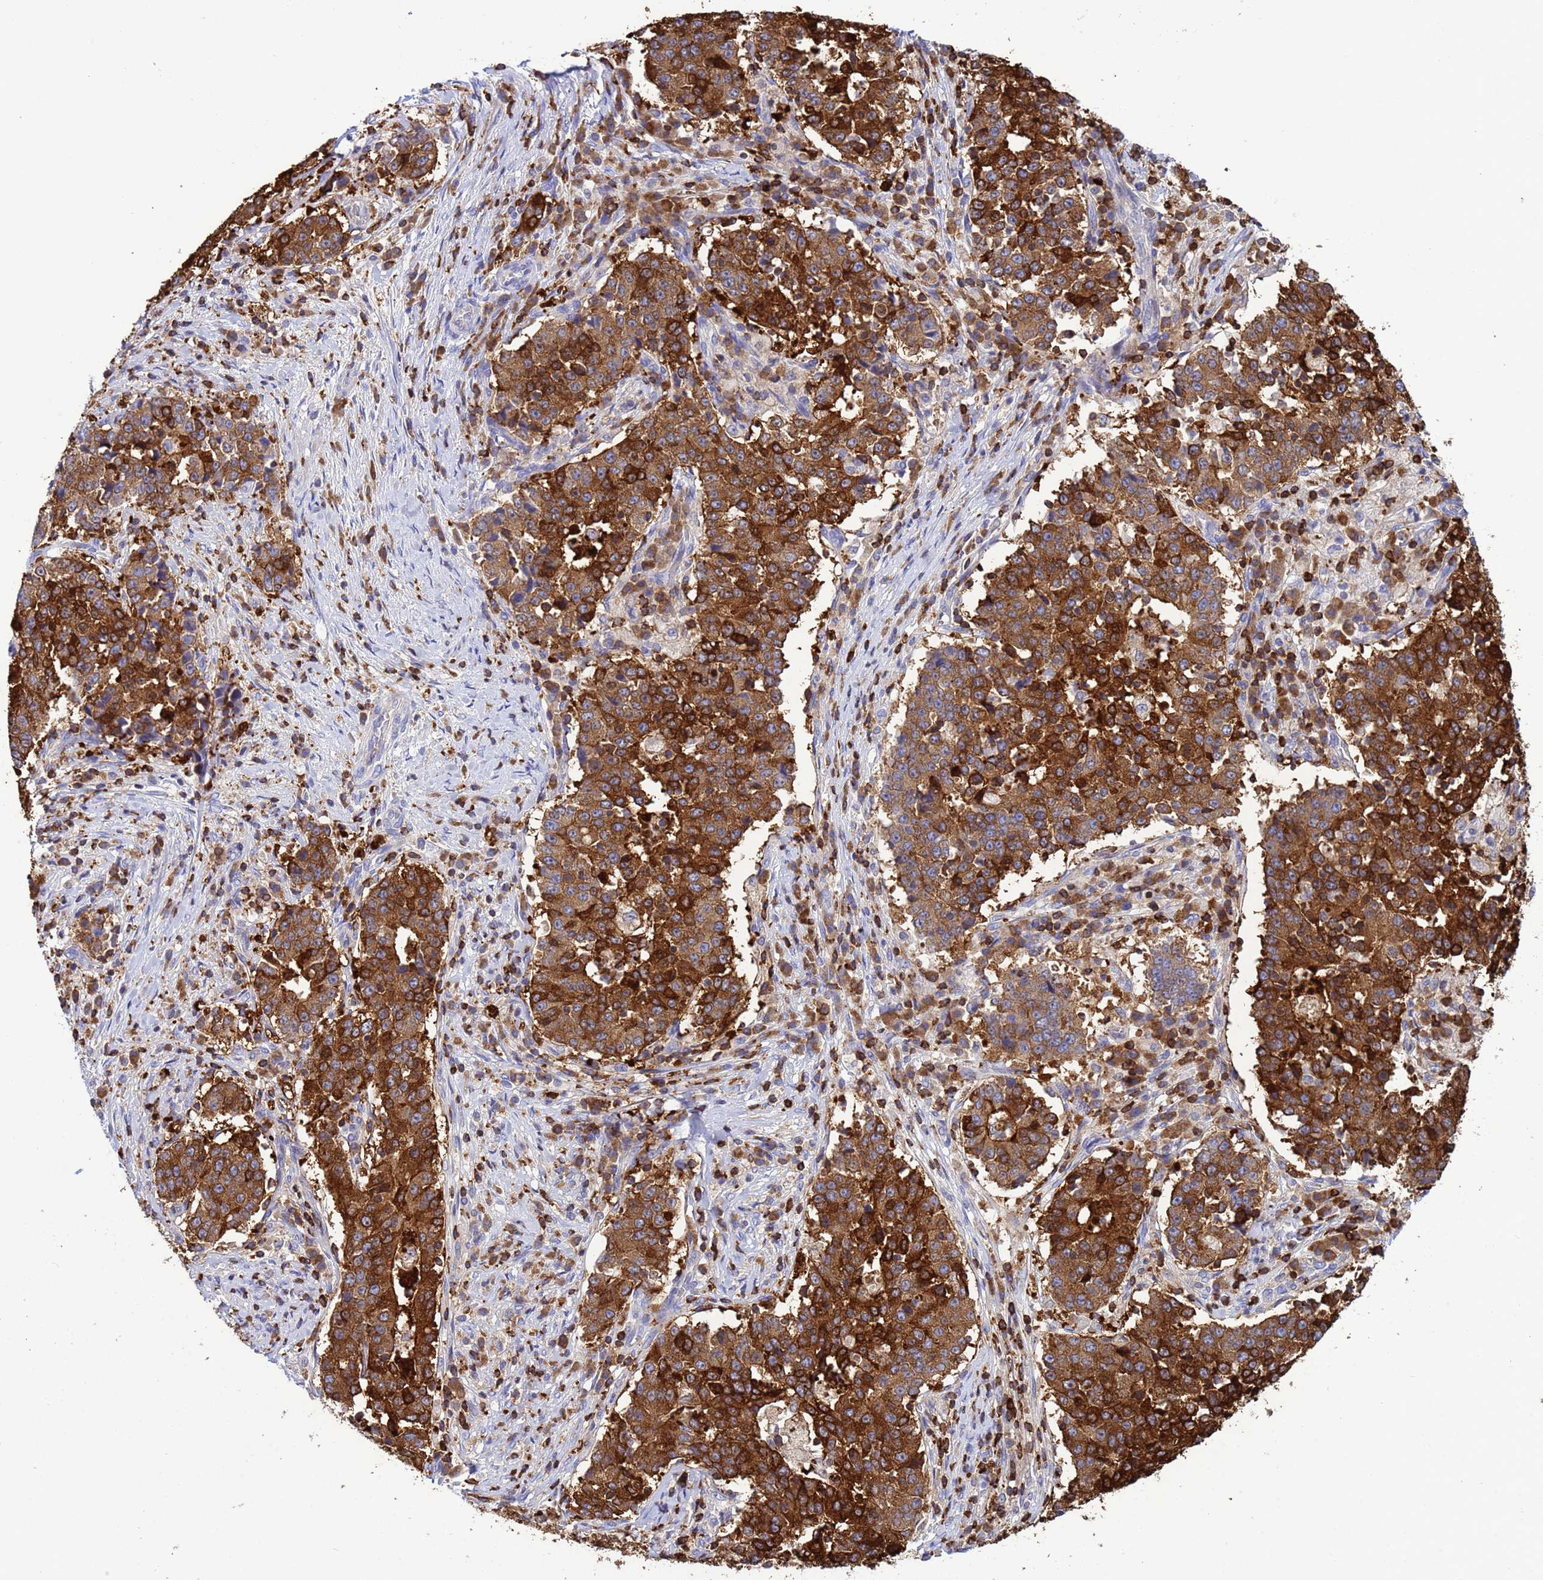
{"staining": {"intensity": "strong", "quantity": ">75%", "location": "cytoplasmic/membranous"}, "tissue": "stomach cancer", "cell_type": "Tumor cells", "image_type": "cancer", "snomed": [{"axis": "morphology", "description": "Adenocarcinoma, NOS"}, {"axis": "topography", "description": "Stomach"}], "caption": "Approximately >75% of tumor cells in human stomach adenocarcinoma reveal strong cytoplasmic/membranous protein expression as visualized by brown immunohistochemical staining.", "gene": "EZR", "patient": {"sex": "male", "age": 59}}